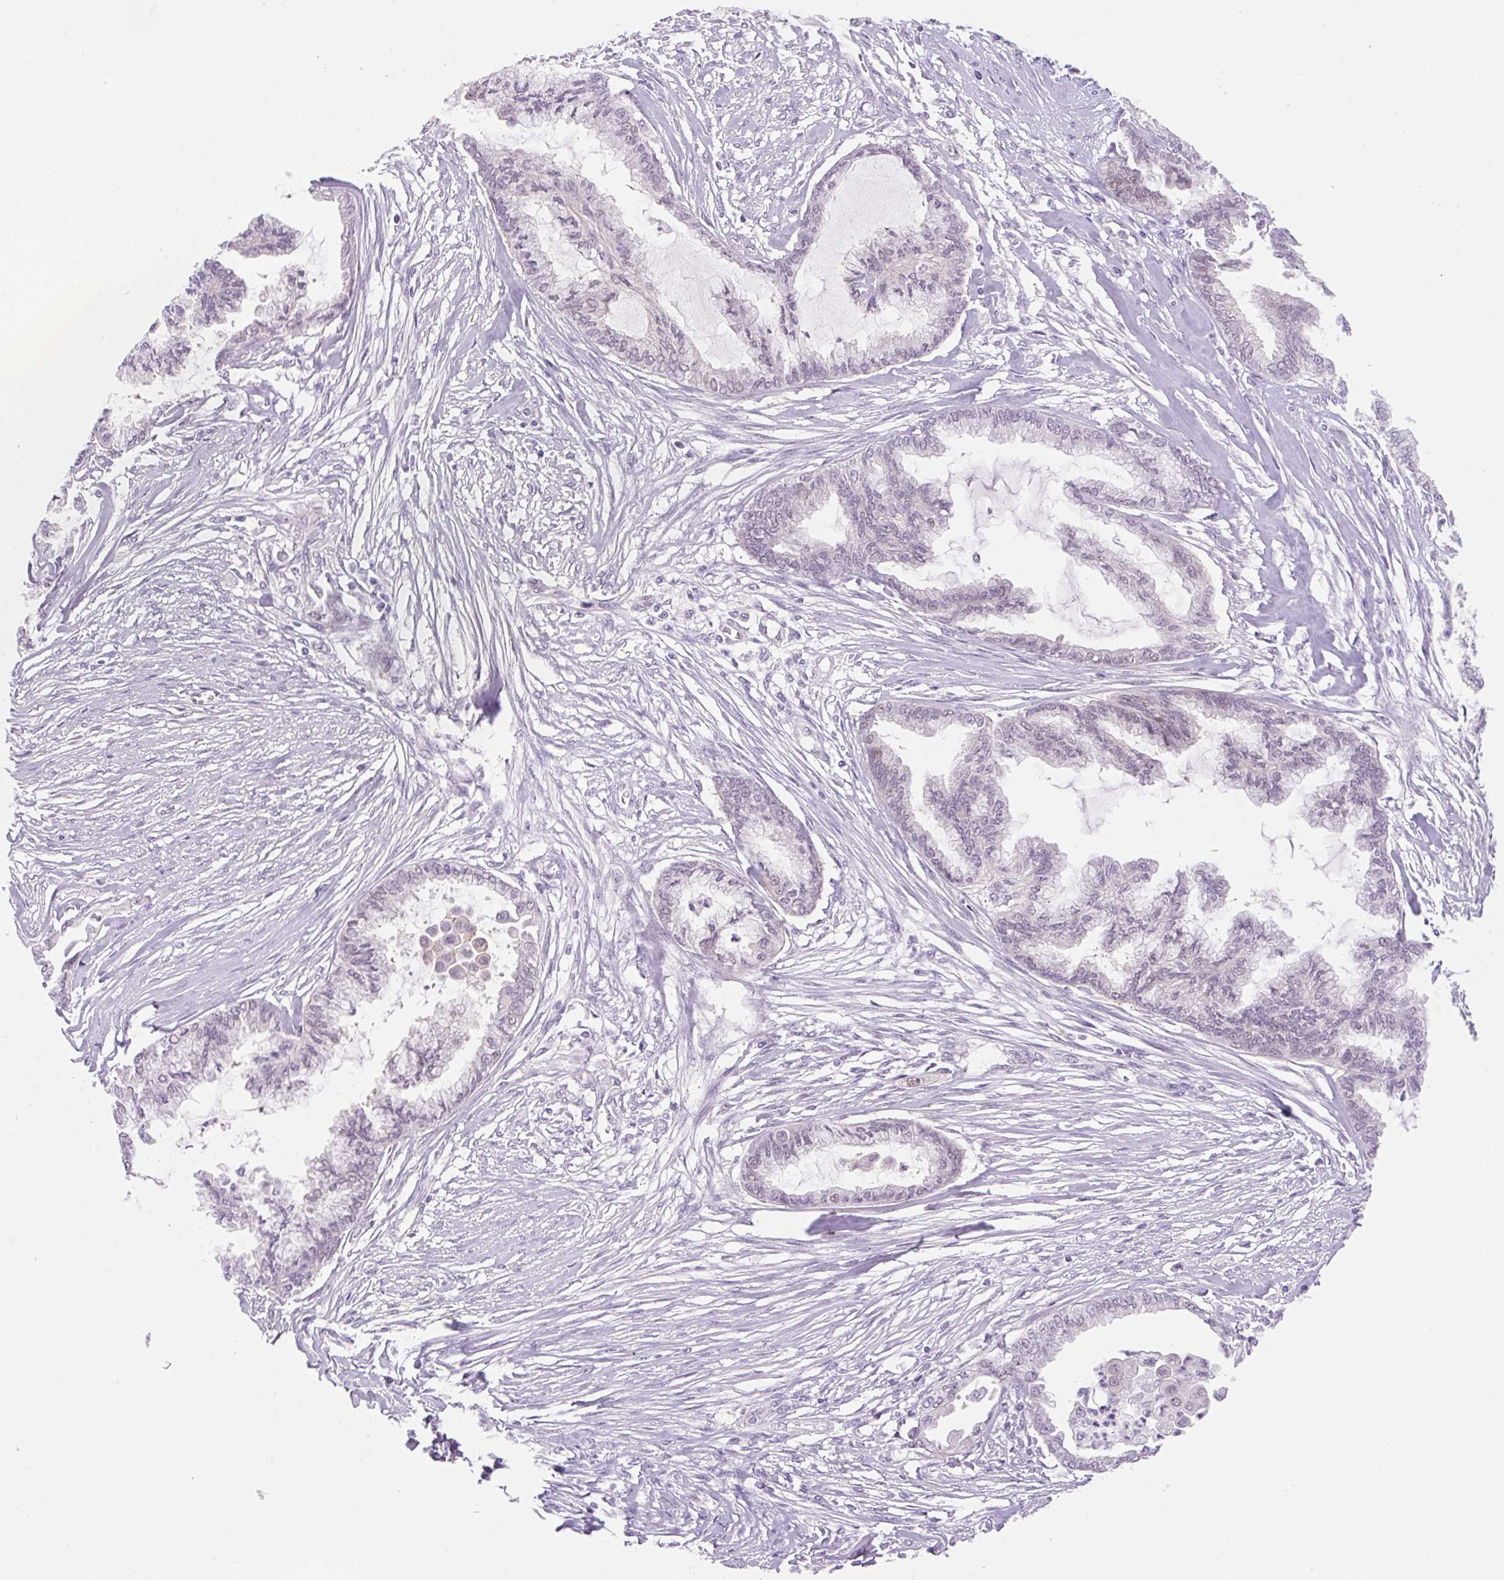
{"staining": {"intensity": "negative", "quantity": "none", "location": "none"}, "tissue": "endometrial cancer", "cell_type": "Tumor cells", "image_type": "cancer", "snomed": [{"axis": "morphology", "description": "Adenocarcinoma, NOS"}, {"axis": "topography", "description": "Endometrium"}], "caption": "Immunohistochemistry (IHC) photomicrograph of neoplastic tissue: human adenocarcinoma (endometrial) stained with DAB (3,3'-diaminobenzidine) reveals no significant protein positivity in tumor cells. (IHC, brightfield microscopy, high magnification).", "gene": "SYNE3", "patient": {"sex": "female", "age": 86}}